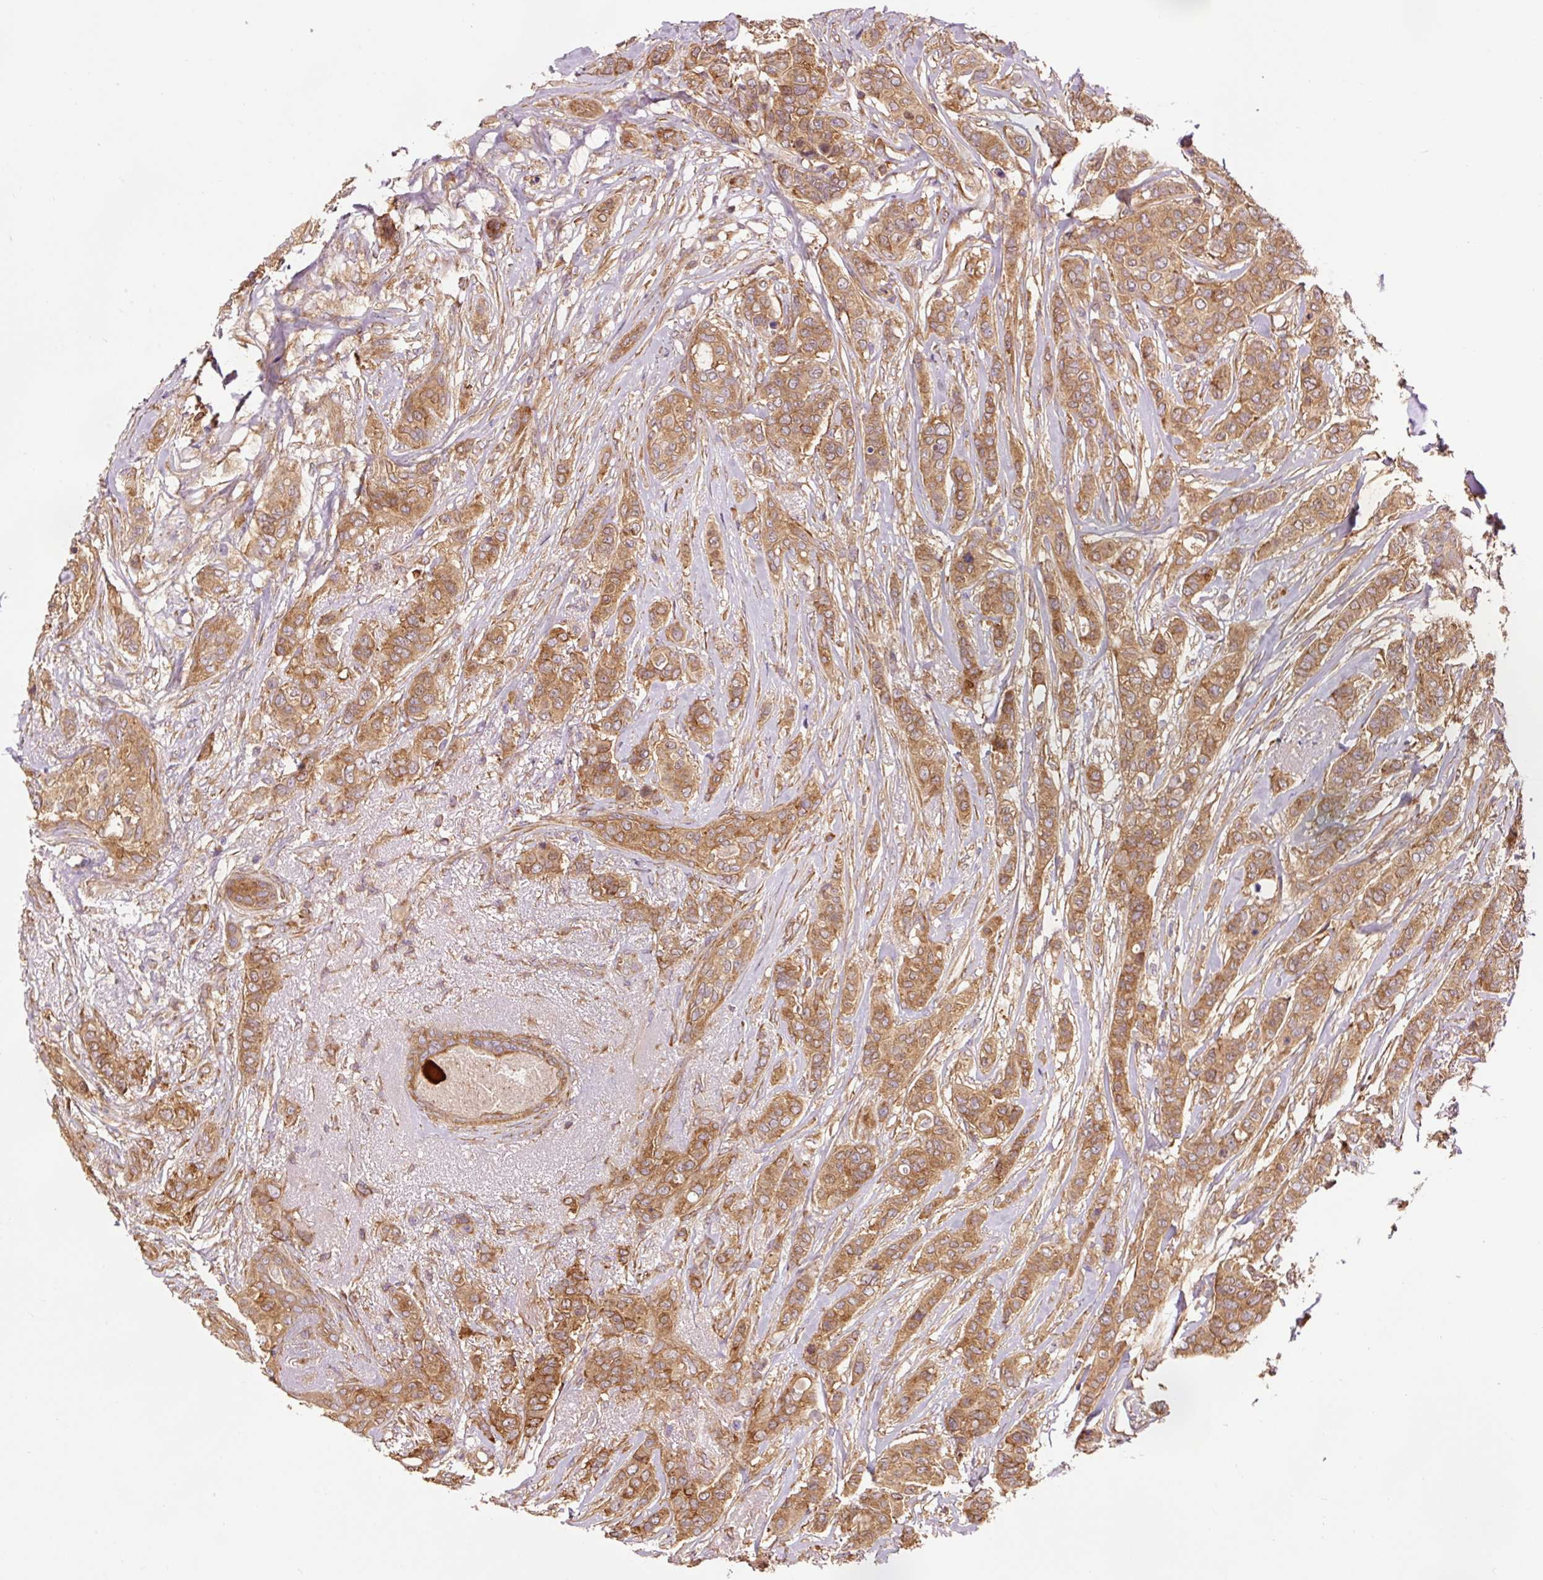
{"staining": {"intensity": "moderate", "quantity": ">75%", "location": "cytoplasmic/membranous"}, "tissue": "breast cancer", "cell_type": "Tumor cells", "image_type": "cancer", "snomed": [{"axis": "morphology", "description": "Lobular carcinoma"}, {"axis": "topography", "description": "Breast"}], "caption": "Immunohistochemistry (IHC) histopathology image of human lobular carcinoma (breast) stained for a protein (brown), which reveals medium levels of moderate cytoplasmic/membranous positivity in about >75% of tumor cells.", "gene": "PDAP1", "patient": {"sex": "female", "age": 51}}